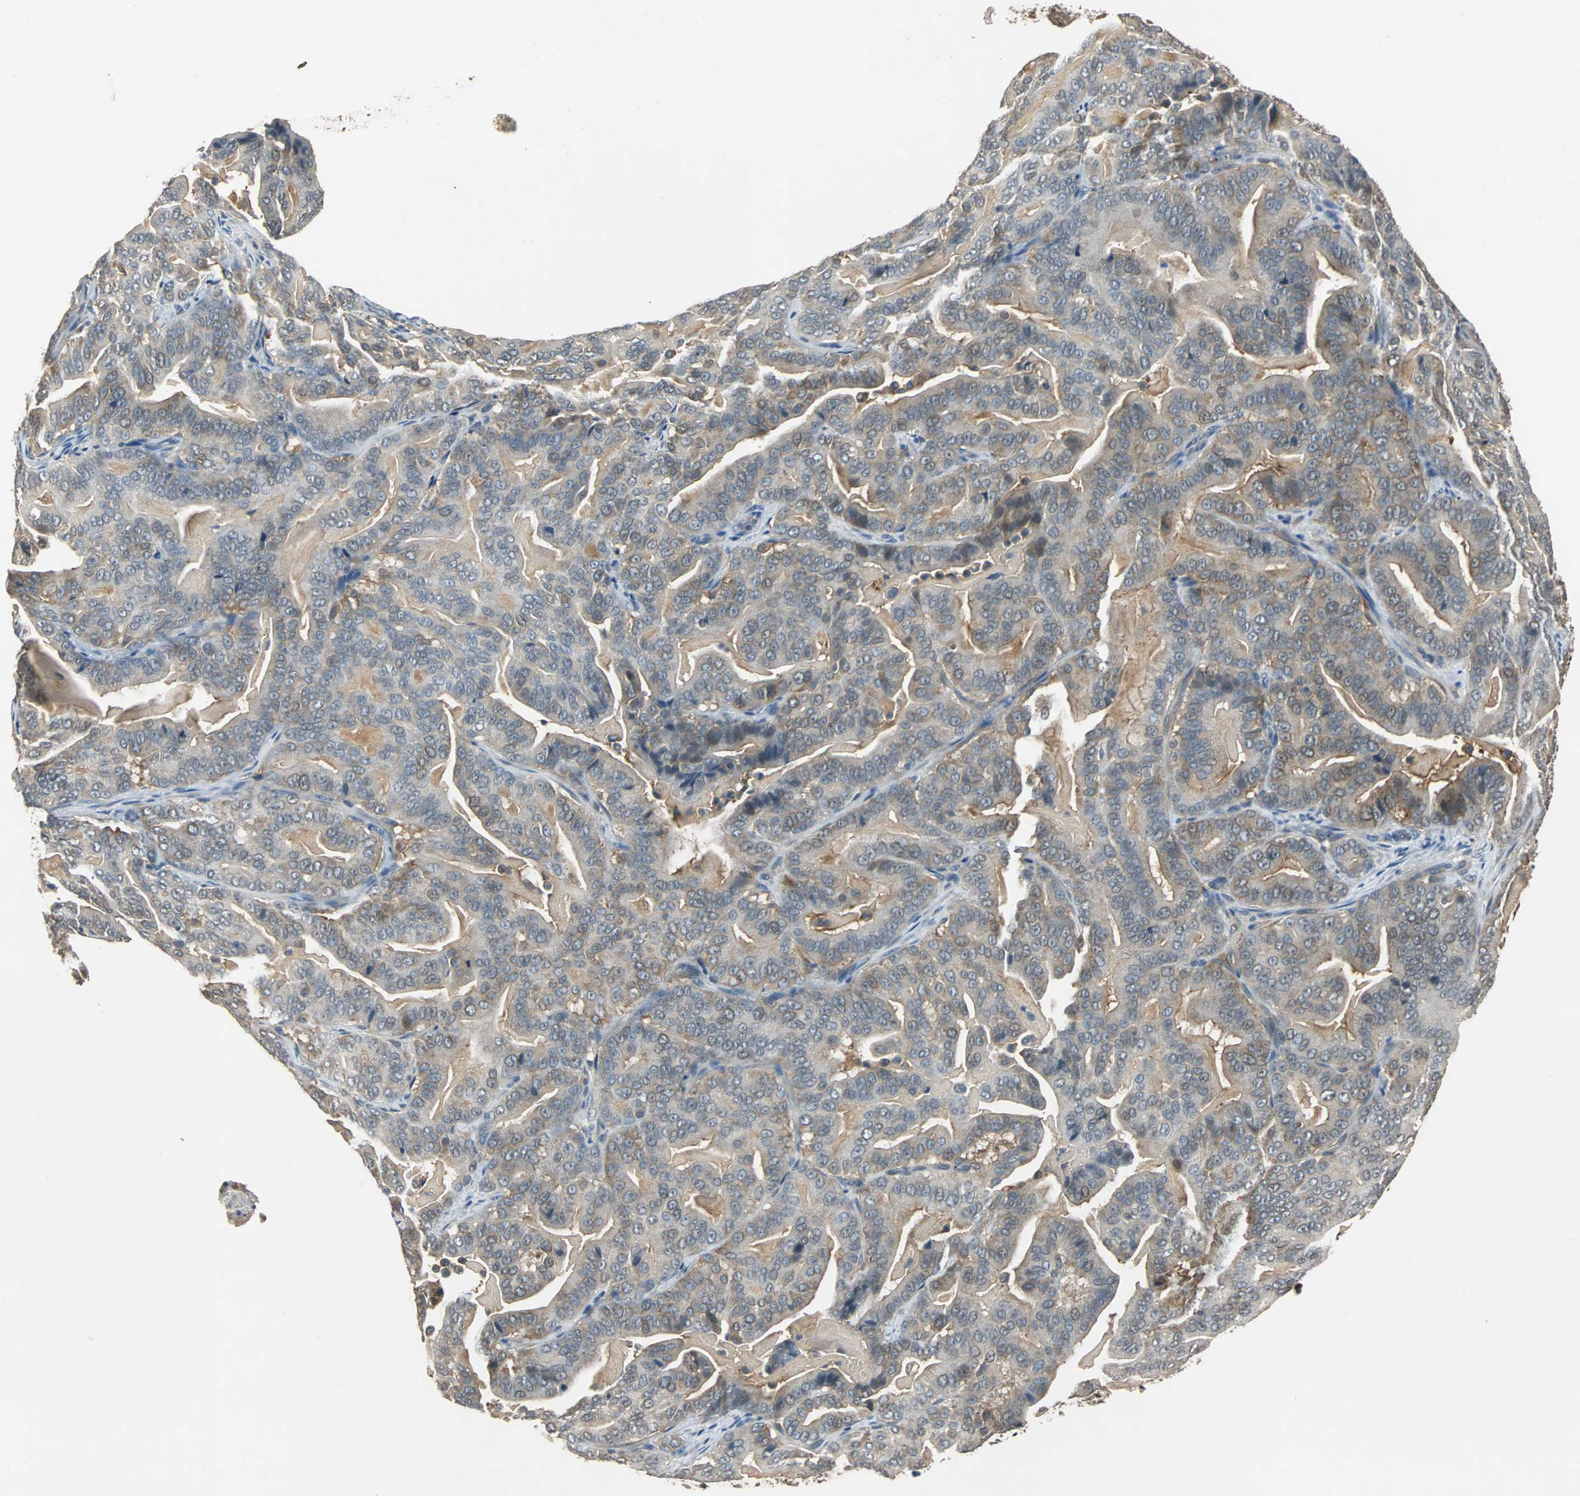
{"staining": {"intensity": "weak", "quantity": "25%-75%", "location": "cytoplasmic/membranous"}, "tissue": "pancreatic cancer", "cell_type": "Tumor cells", "image_type": "cancer", "snomed": [{"axis": "morphology", "description": "Adenocarcinoma, NOS"}, {"axis": "topography", "description": "Pancreas"}], "caption": "Immunohistochemistry (IHC) micrograph of human adenocarcinoma (pancreatic) stained for a protein (brown), which shows low levels of weak cytoplasmic/membranous expression in about 25%-75% of tumor cells.", "gene": "ABHD2", "patient": {"sex": "male", "age": 63}}